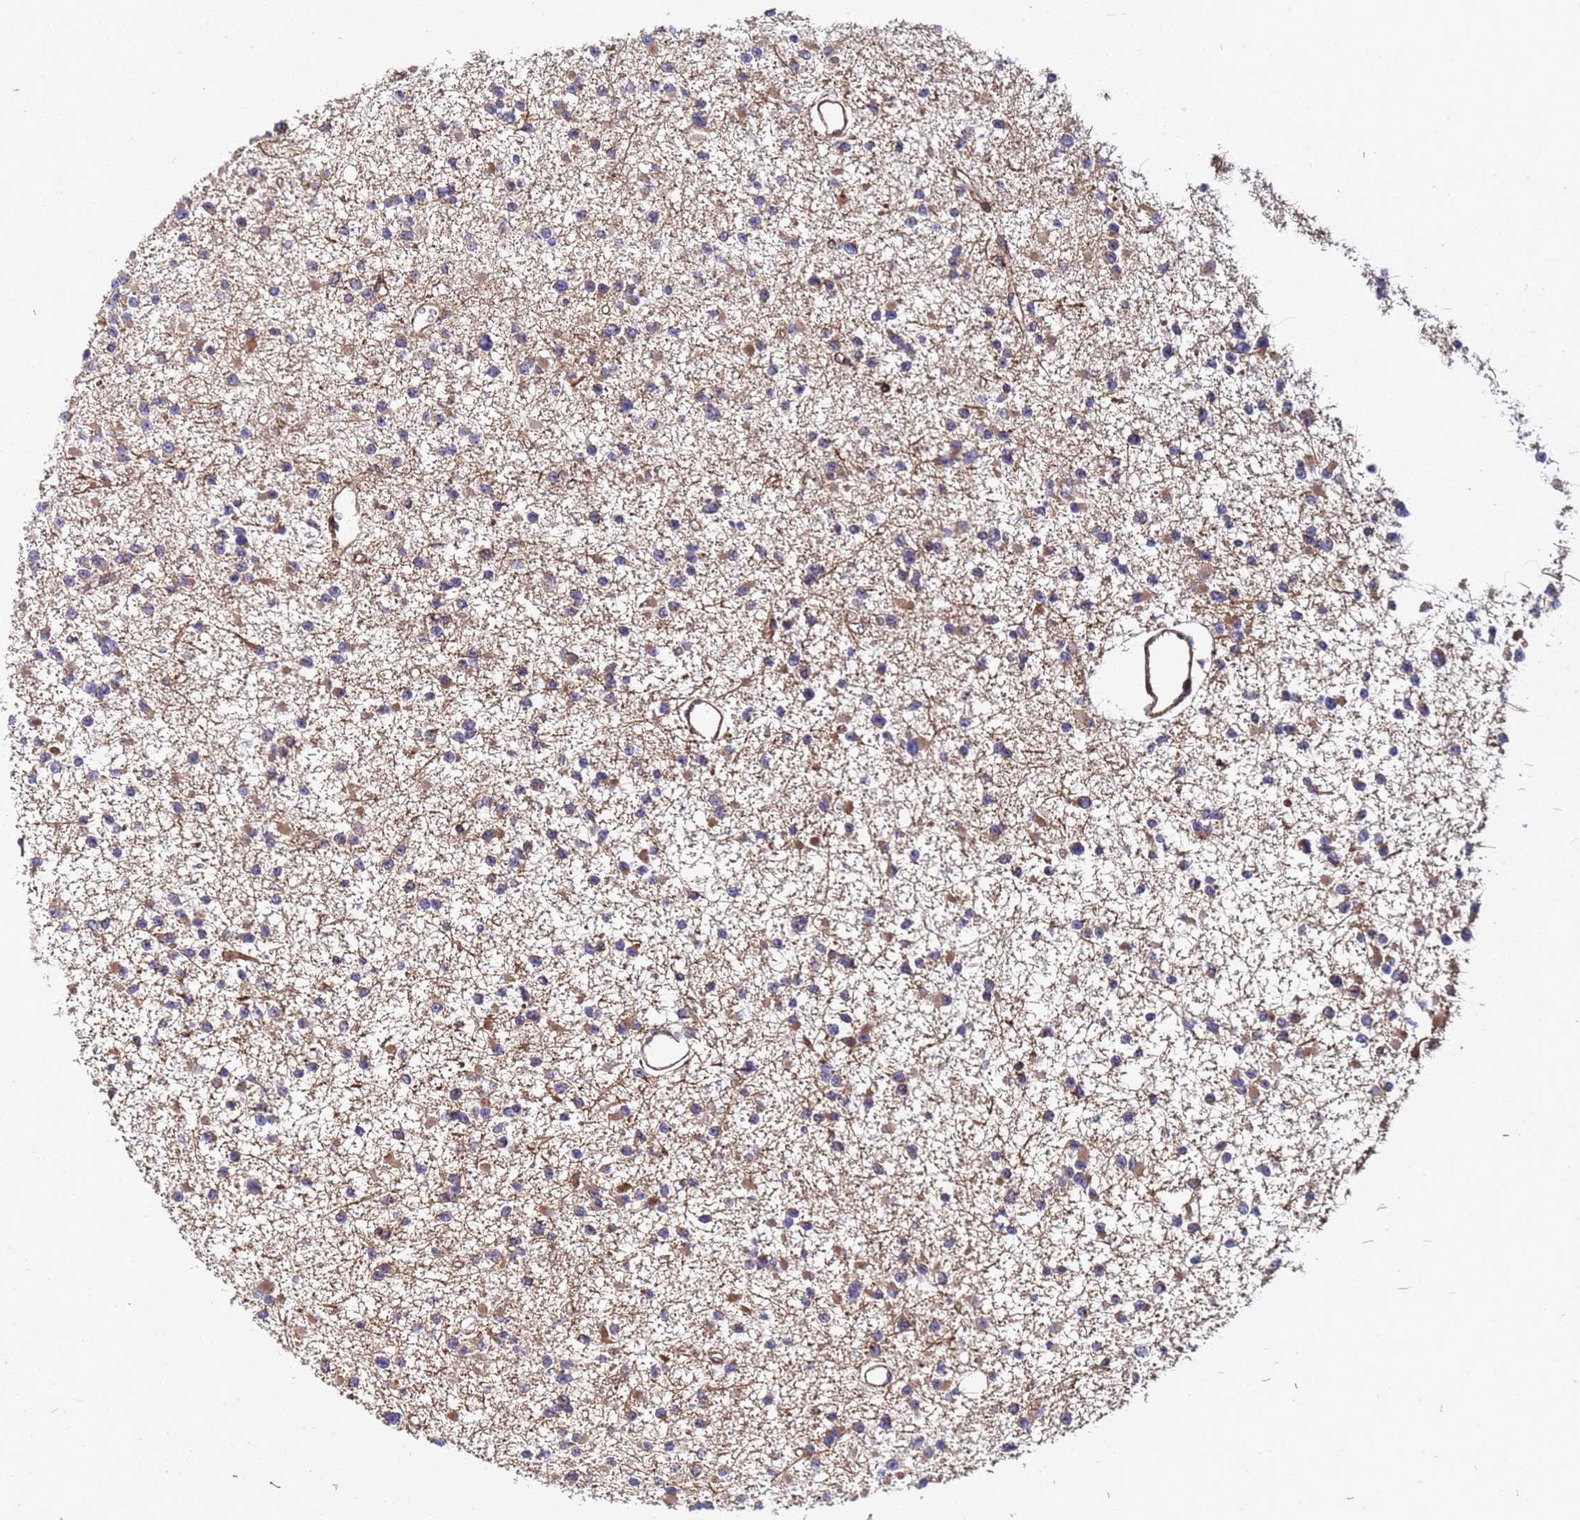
{"staining": {"intensity": "weak", "quantity": "<25%", "location": "cytoplasmic/membranous"}, "tissue": "glioma", "cell_type": "Tumor cells", "image_type": "cancer", "snomed": [{"axis": "morphology", "description": "Glioma, malignant, Low grade"}, {"axis": "topography", "description": "Brain"}], "caption": "A high-resolution histopathology image shows IHC staining of glioma, which exhibits no significant expression in tumor cells.", "gene": "MOCS1", "patient": {"sex": "female", "age": 22}}